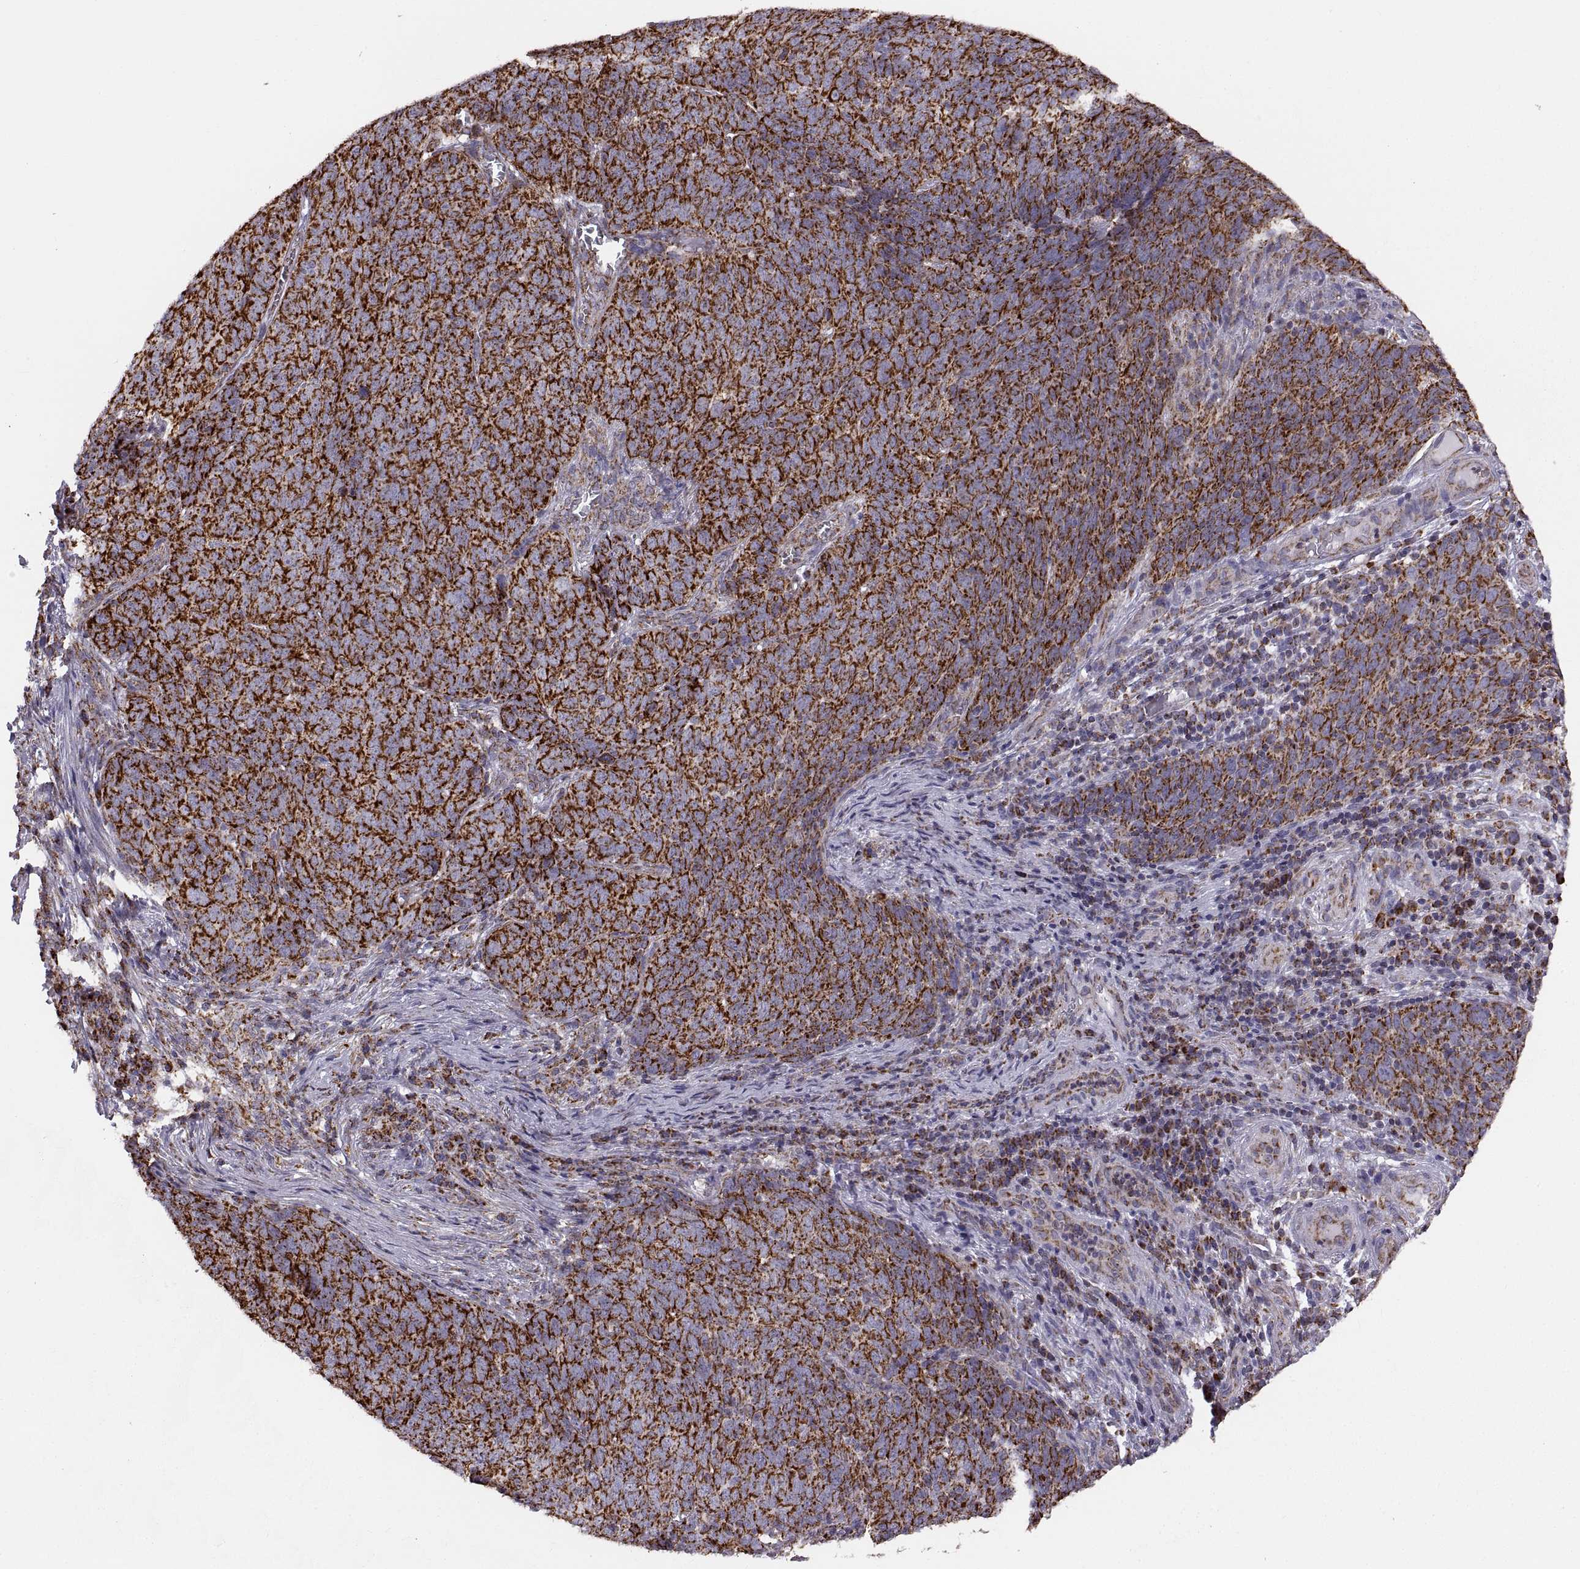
{"staining": {"intensity": "strong", "quantity": ">75%", "location": "cytoplasmic/membranous"}, "tissue": "skin cancer", "cell_type": "Tumor cells", "image_type": "cancer", "snomed": [{"axis": "morphology", "description": "Squamous cell carcinoma, NOS"}, {"axis": "topography", "description": "Skin"}, {"axis": "topography", "description": "Anal"}], "caption": "Immunohistochemical staining of skin cancer exhibits high levels of strong cytoplasmic/membranous positivity in about >75% of tumor cells.", "gene": "ARSD", "patient": {"sex": "female", "age": 51}}